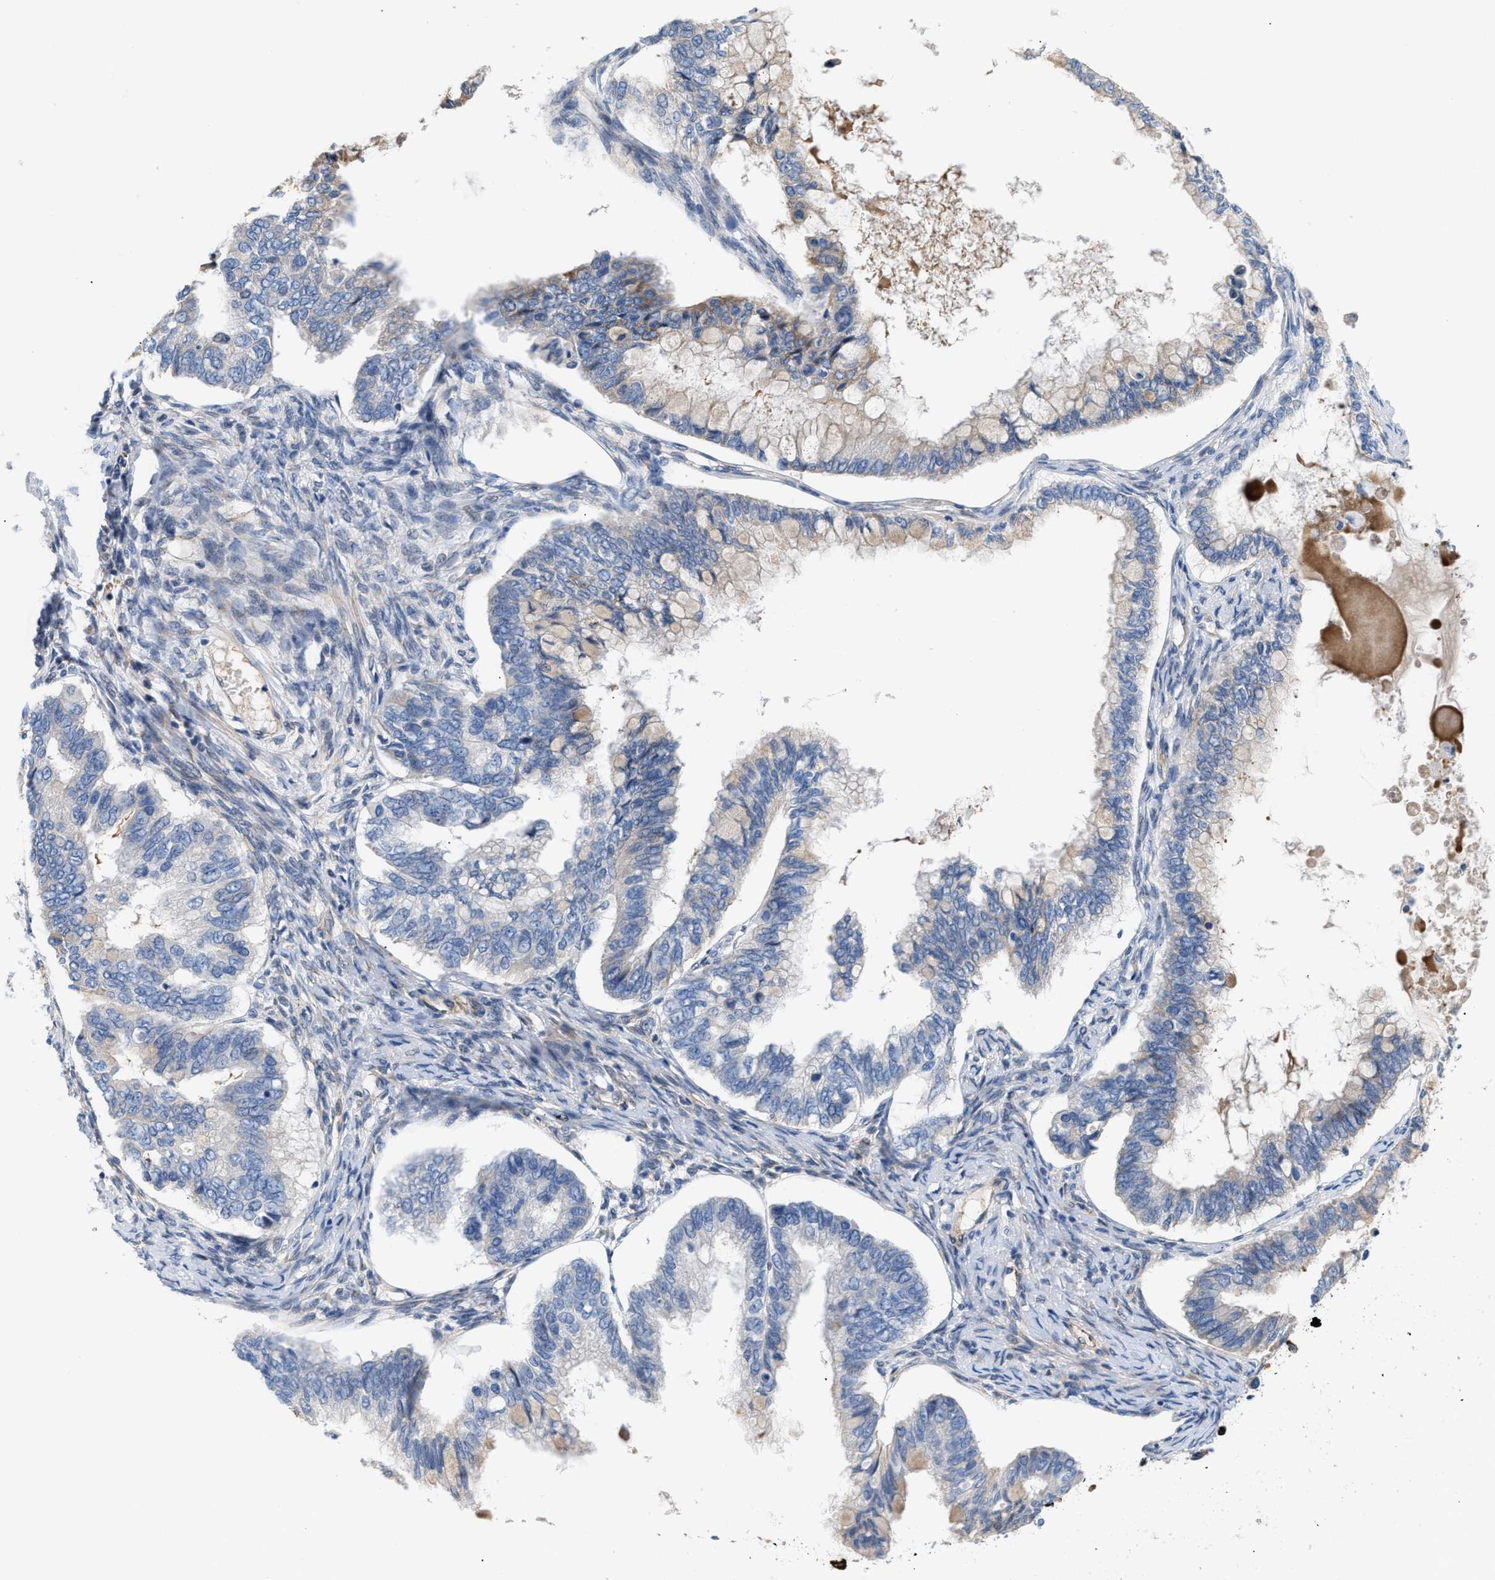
{"staining": {"intensity": "moderate", "quantity": "<25%", "location": "cytoplasmic/membranous"}, "tissue": "ovarian cancer", "cell_type": "Tumor cells", "image_type": "cancer", "snomed": [{"axis": "morphology", "description": "Cystadenocarcinoma, mucinous, NOS"}, {"axis": "topography", "description": "Ovary"}], "caption": "Human ovarian cancer stained with a protein marker shows moderate staining in tumor cells.", "gene": "TFPI", "patient": {"sex": "female", "age": 80}}